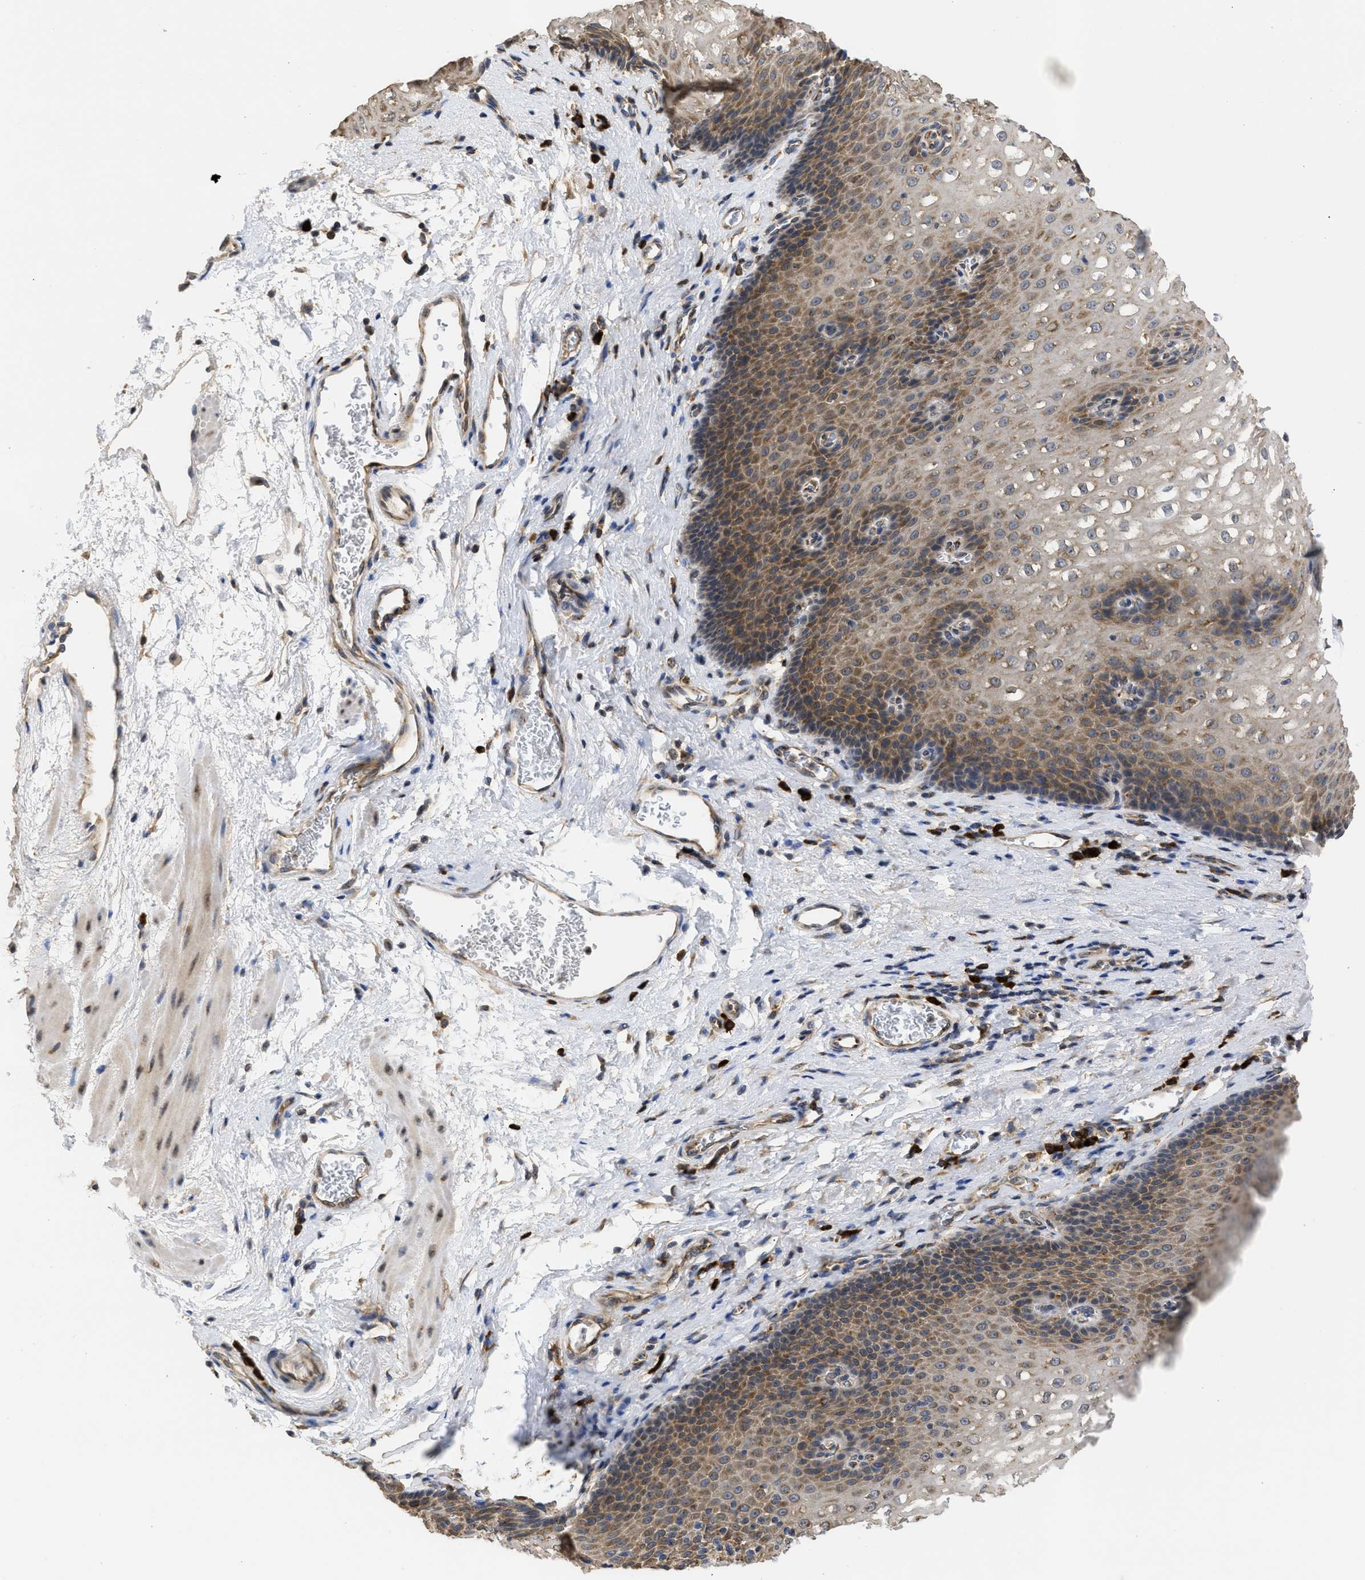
{"staining": {"intensity": "moderate", "quantity": ">75%", "location": "cytoplasmic/membranous"}, "tissue": "esophagus", "cell_type": "Squamous epithelial cells", "image_type": "normal", "snomed": [{"axis": "morphology", "description": "Normal tissue, NOS"}, {"axis": "topography", "description": "Esophagus"}], "caption": "Immunohistochemical staining of benign human esophagus exhibits medium levels of moderate cytoplasmic/membranous expression in about >75% of squamous epithelial cells. Nuclei are stained in blue.", "gene": "DNAJC1", "patient": {"sex": "male", "age": 48}}